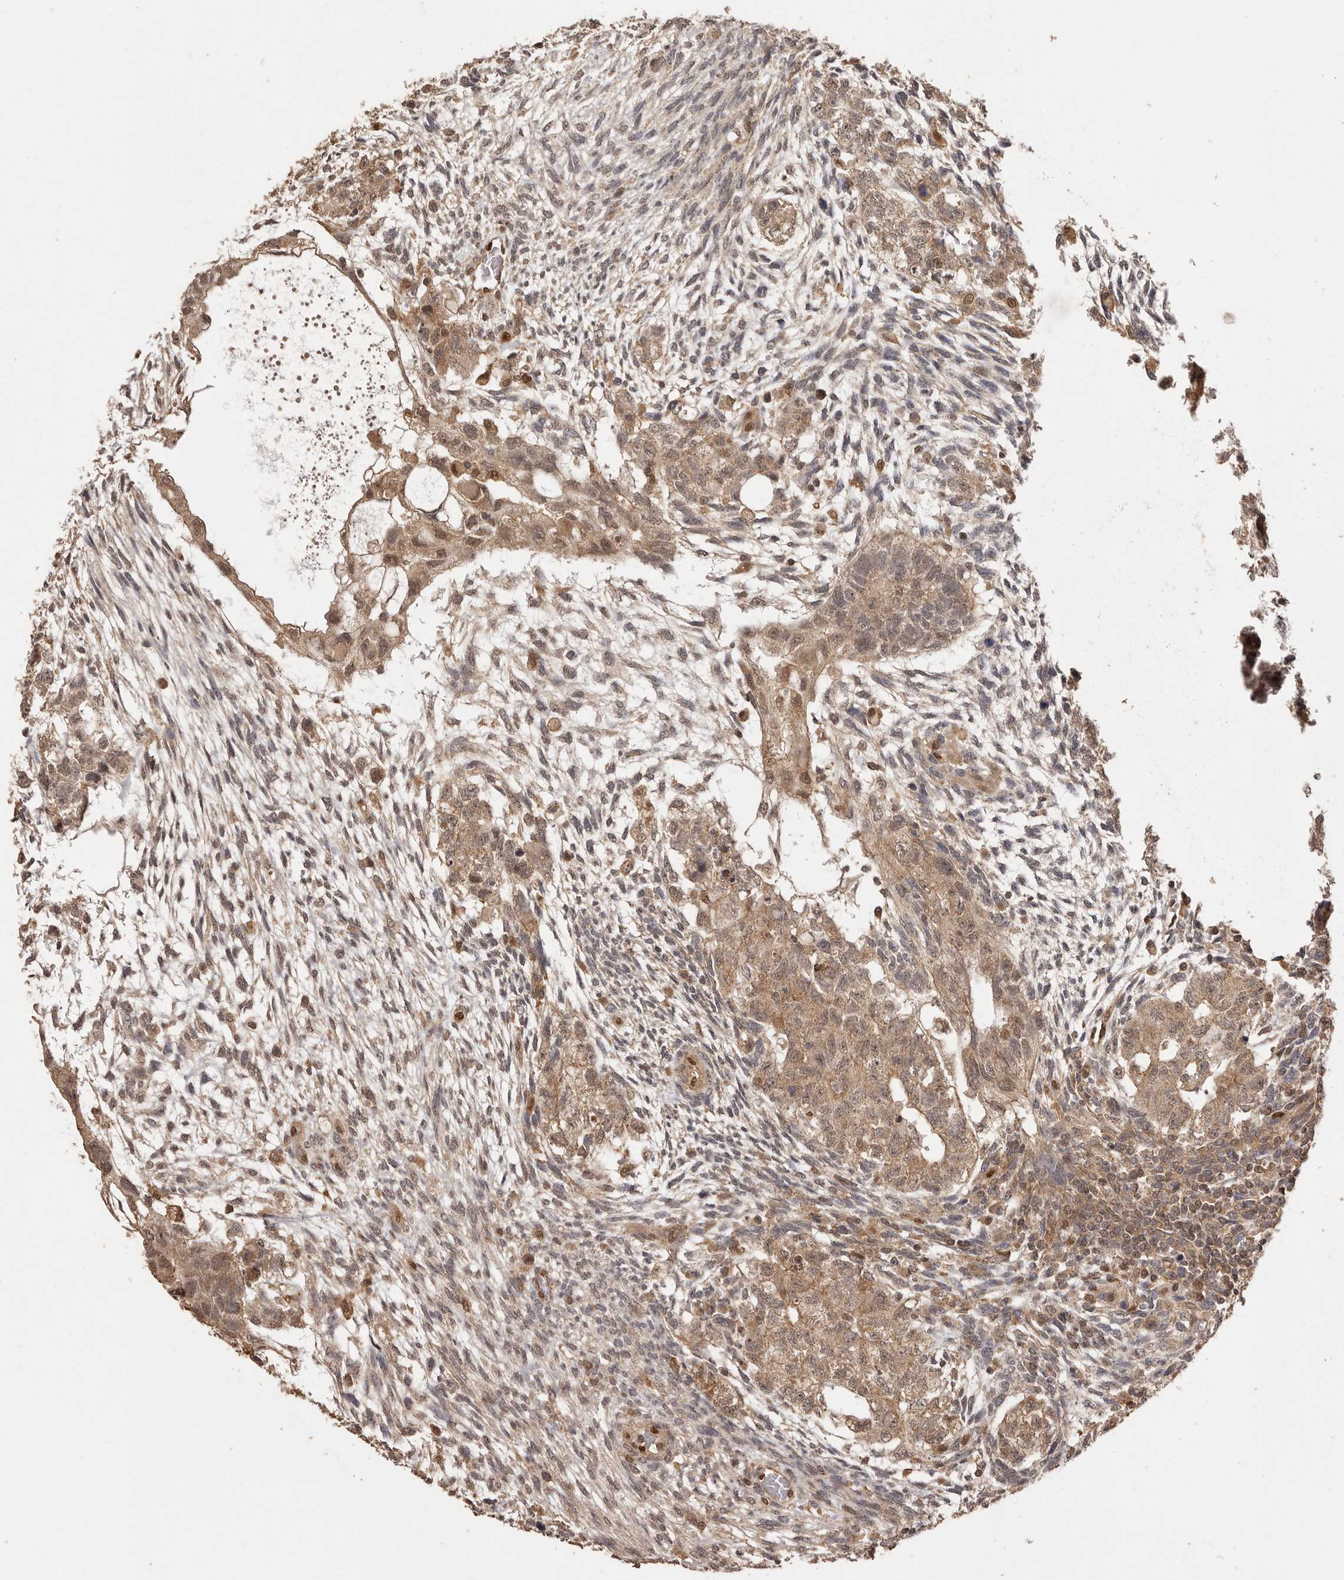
{"staining": {"intensity": "moderate", "quantity": ">75%", "location": "cytoplasmic/membranous,nuclear"}, "tissue": "testis cancer", "cell_type": "Tumor cells", "image_type": "cancer", "snomed": [{"axis": "morphology", "description": "Normal tissue, NOS"}, {"axis": "morphology", "description": "Carcinoma, Embryonal, NOS"}, {"axis": "topography", "description": "Testis"}], "caption": "Immunohistochemical staining of human testis cancer reveals medium levels of moderate cytoplasmic/membranous and nuclear protein expression in approximately >75% of tumor cells. (DAB = brown stain, brightfield microscopy at high magnification).", "gene": "UBR2", "patient": {"sex": "male", "age": 36}}